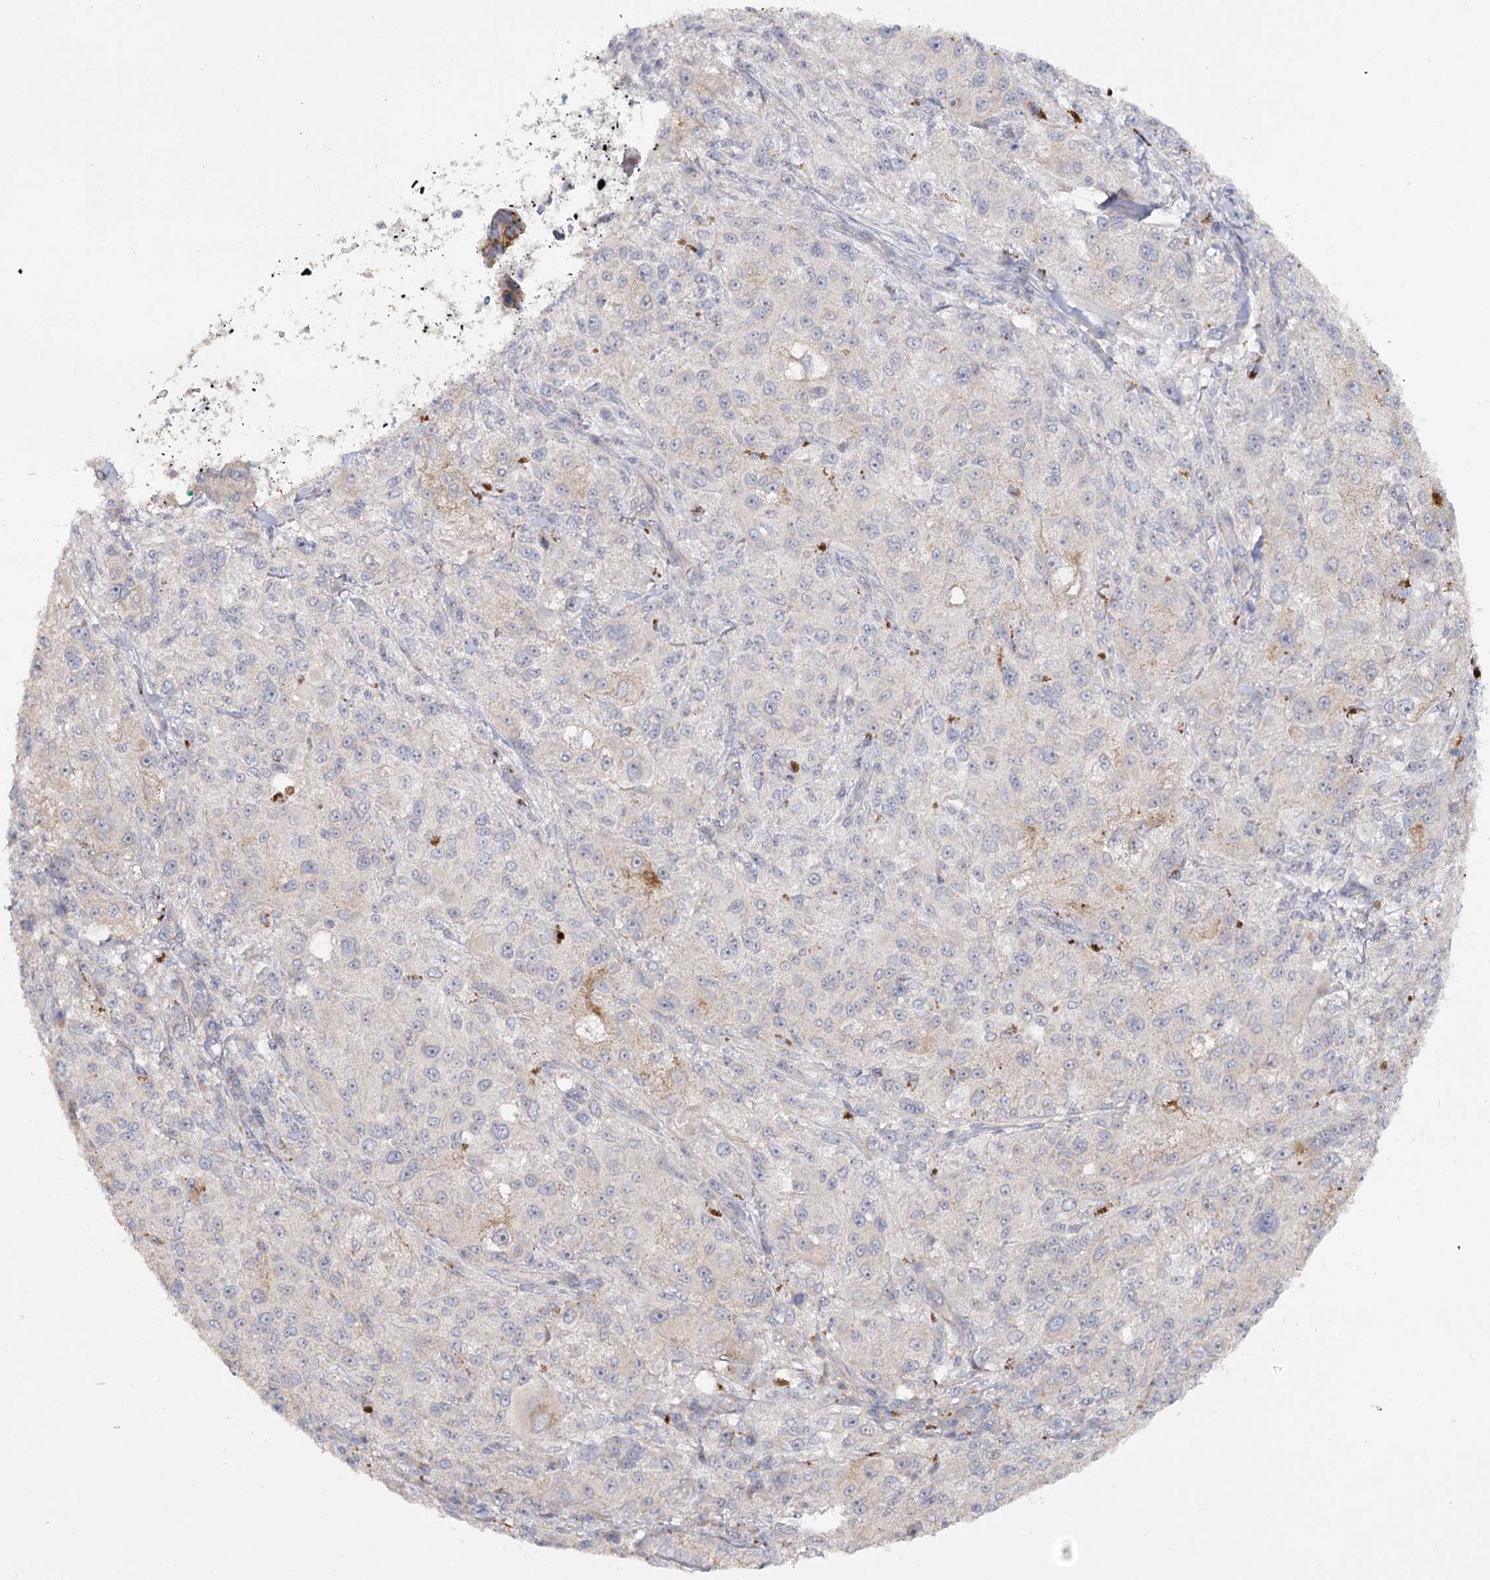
{"staining": {"intensity": "weak", "quantity": "<25%", "location": "nuclear"}, "tissue": "melanoma", "cell_type": "Tumor cells", "image_type": "cancer", "snomed": [{"axis": "morphology", "description": "Necrosis, NOS"}, {"axis": "morphology", "description": "Malignant melanoma, NOS"}, {"axis": "topography", "description": "Skin"}], "caption": "The photomicrograph demonstrates no staining of tumor cells in melanoma.", "gene": "ANGPTL5", "patient": {"sex": "female", "age": 87}}